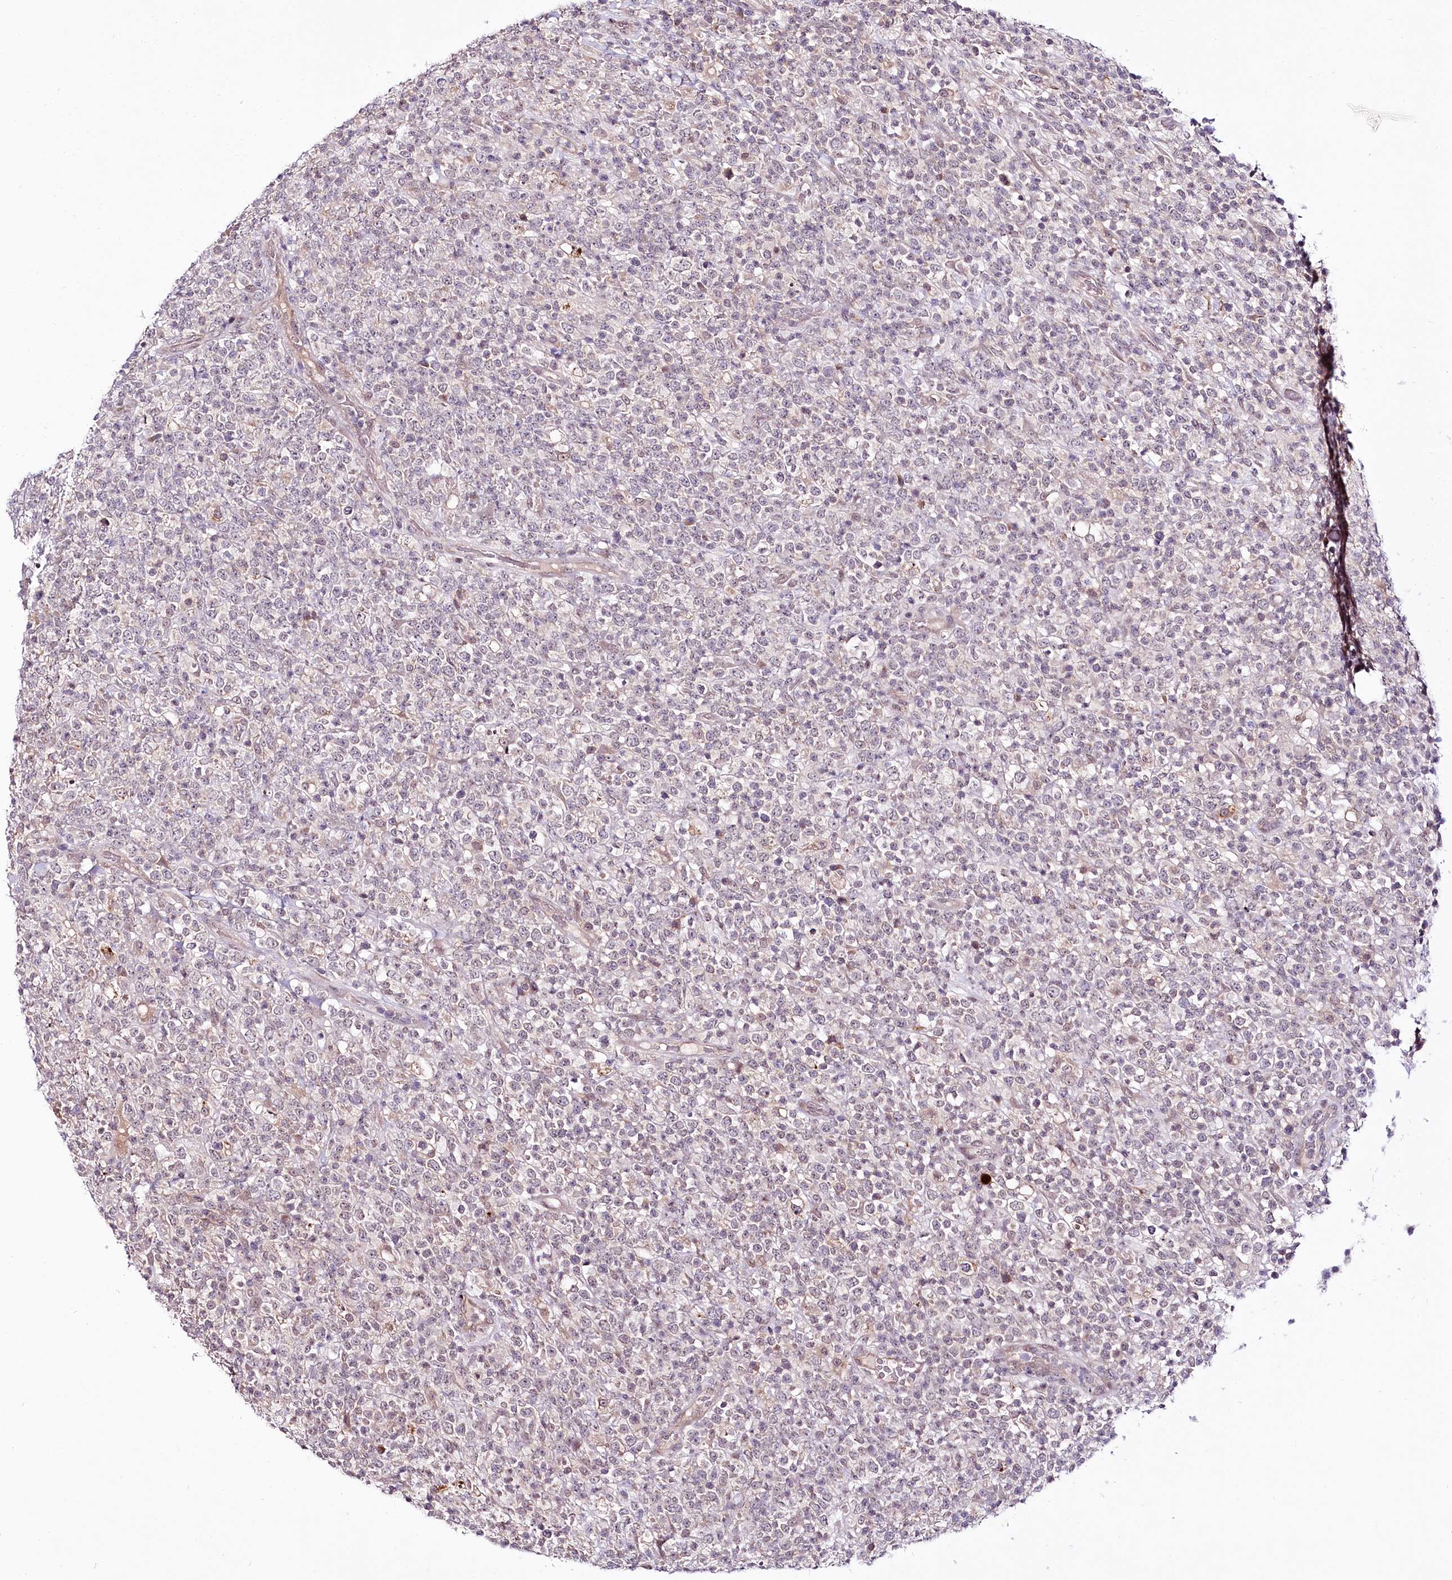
{"staining": {"intensity": "negative", "quantity": "none", "location": "none"}, "tissue": "lymphoma", "cell_type": "Tumor cells", "image_type": "cancer", "snomed": [{"axis": "morphology", "description": "Malignant lymphoma, non-Hodgkin's type, High grade"}, {"axis": "topography", "description": "Colon"}], "caption": "Protein analysis of high-grade malignant lymphoma, non-Hodgkin's type displays no significant staining in tumor cells.", "gene": "VWA5A", "patient": {"sex": "female", "age": 53}}